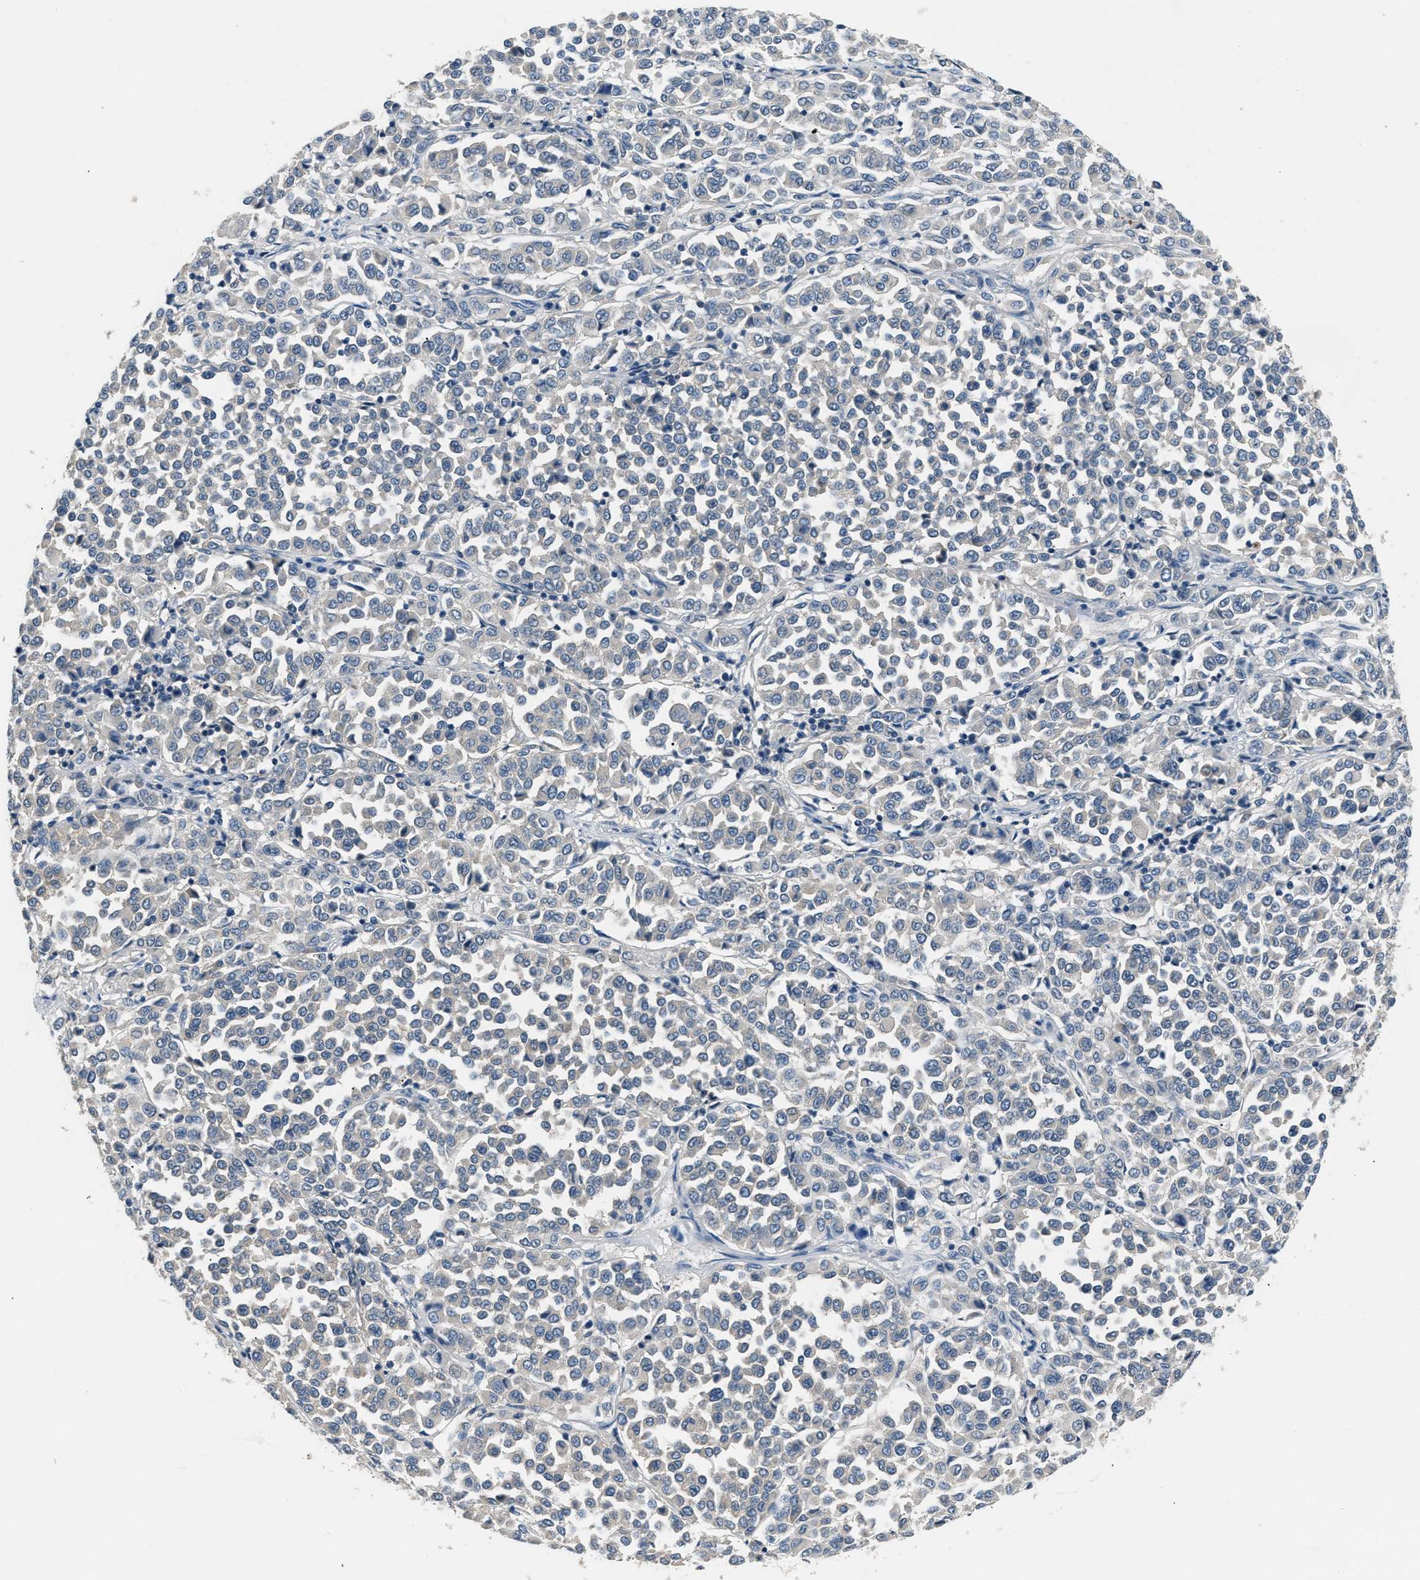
{"staining": {"intensity": "negative", "quantity": "none", "location": "none"}, "tissue": "melanoma", "cell_type": "Tumor cells", "image_type": "cancer", "snomed": [{"axis": "morphology", "description": "Malignant melanoma, Metastatic site"}, {"axis": "topography", "description": "Pancreas"}], "caption": "Melanoma was stained to show a protein in brown. There is no significant expression in tumor cells.", "gene": "INHA", "patient": {"sex": "female", "age": 30}}